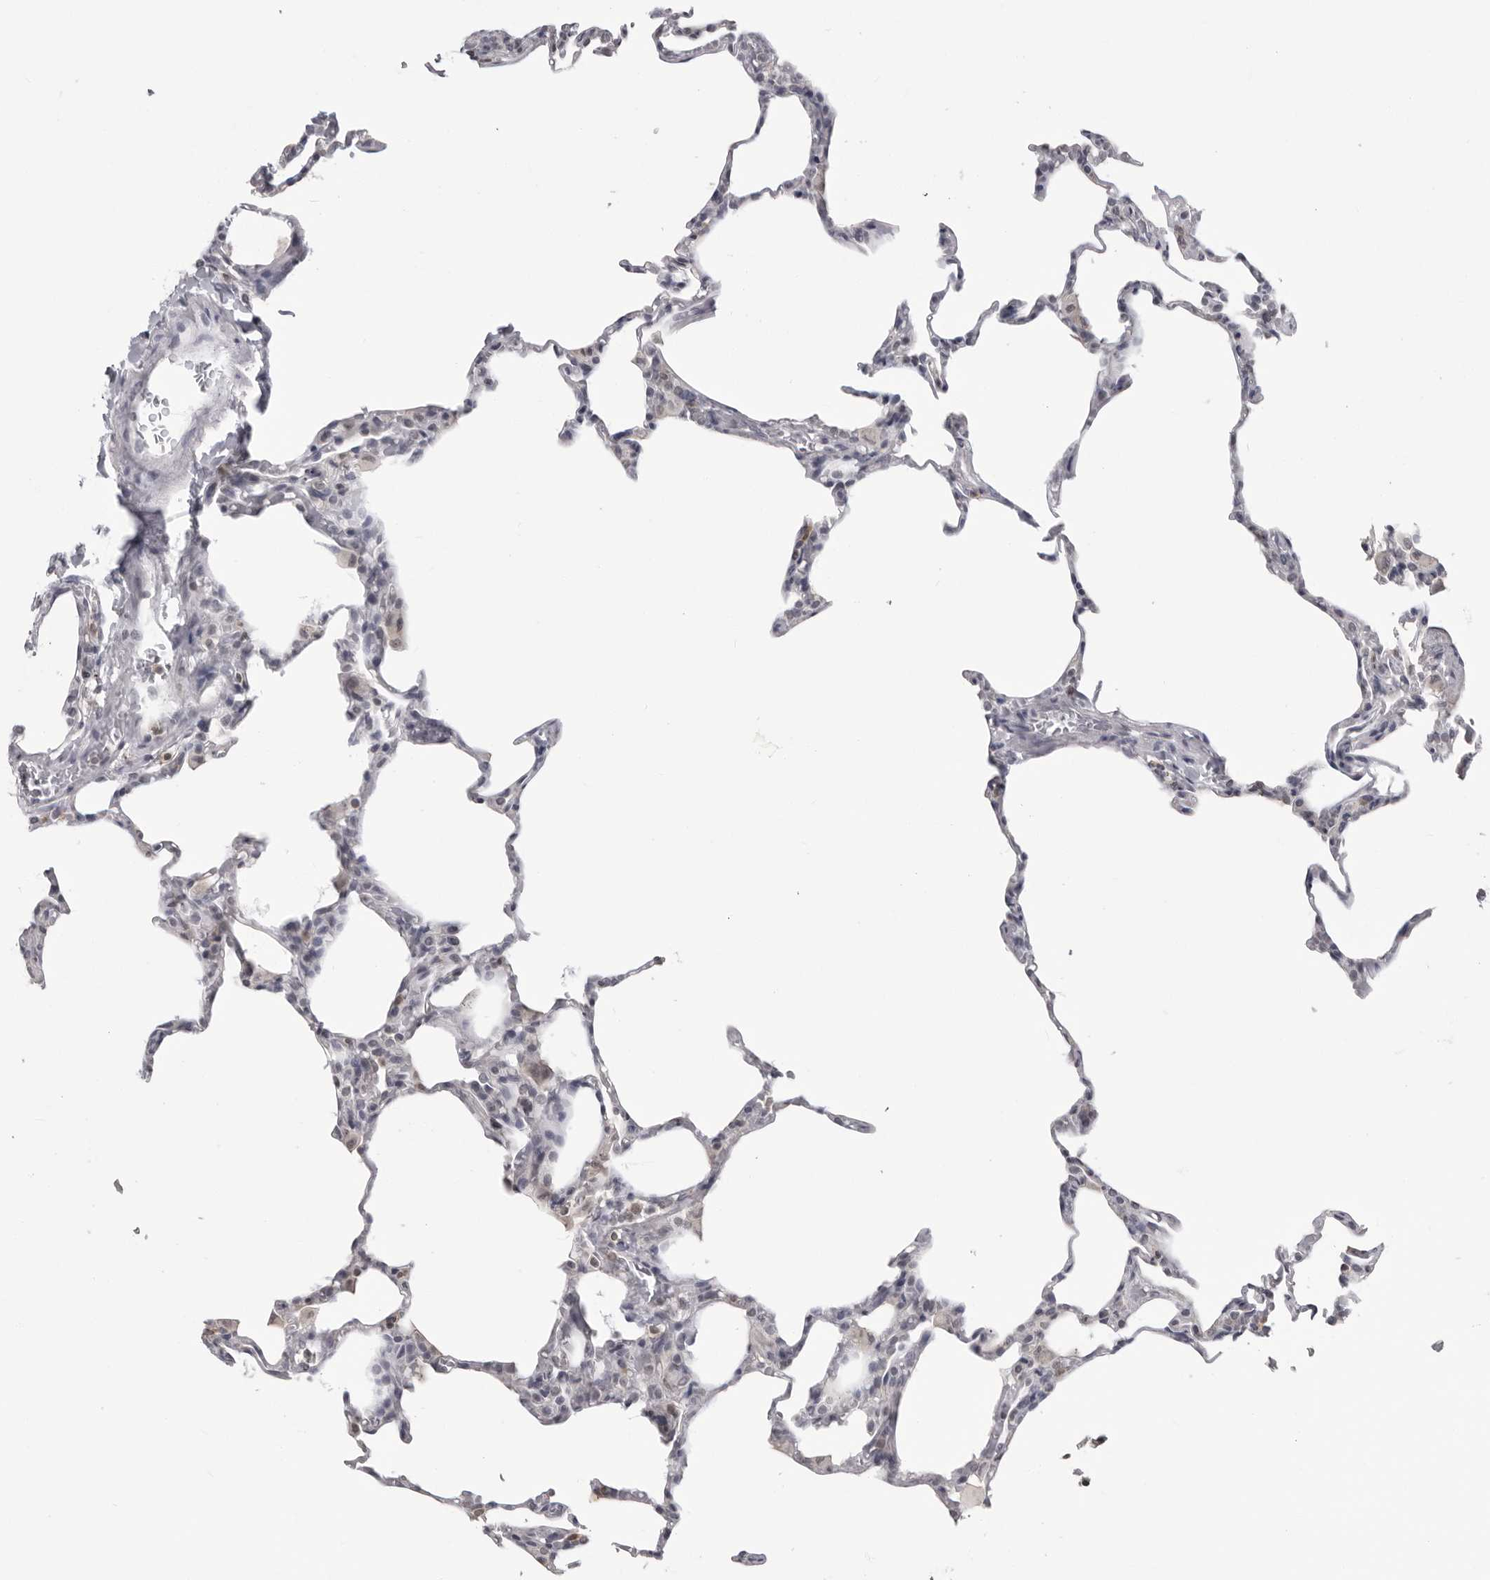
{"staining": {"intensity": "negative", "quantity": "none", "location": "none"}, "tissue": "lung", "cell_type": "Alveolar cells", "image_type": "normal", "snomed": [{"axis": "morphology", "description": "Normal tissue, NOS"}, {"axis": "topography", "description": "Lung"}], "caption": "DAB immunohistochemical staining of unremarkable lung reveals no significant positivity in alveolar cells. Nuclei are stained in blue.", "gene": "PDCL3", "patient": {"sex": "male", "age": 20}}